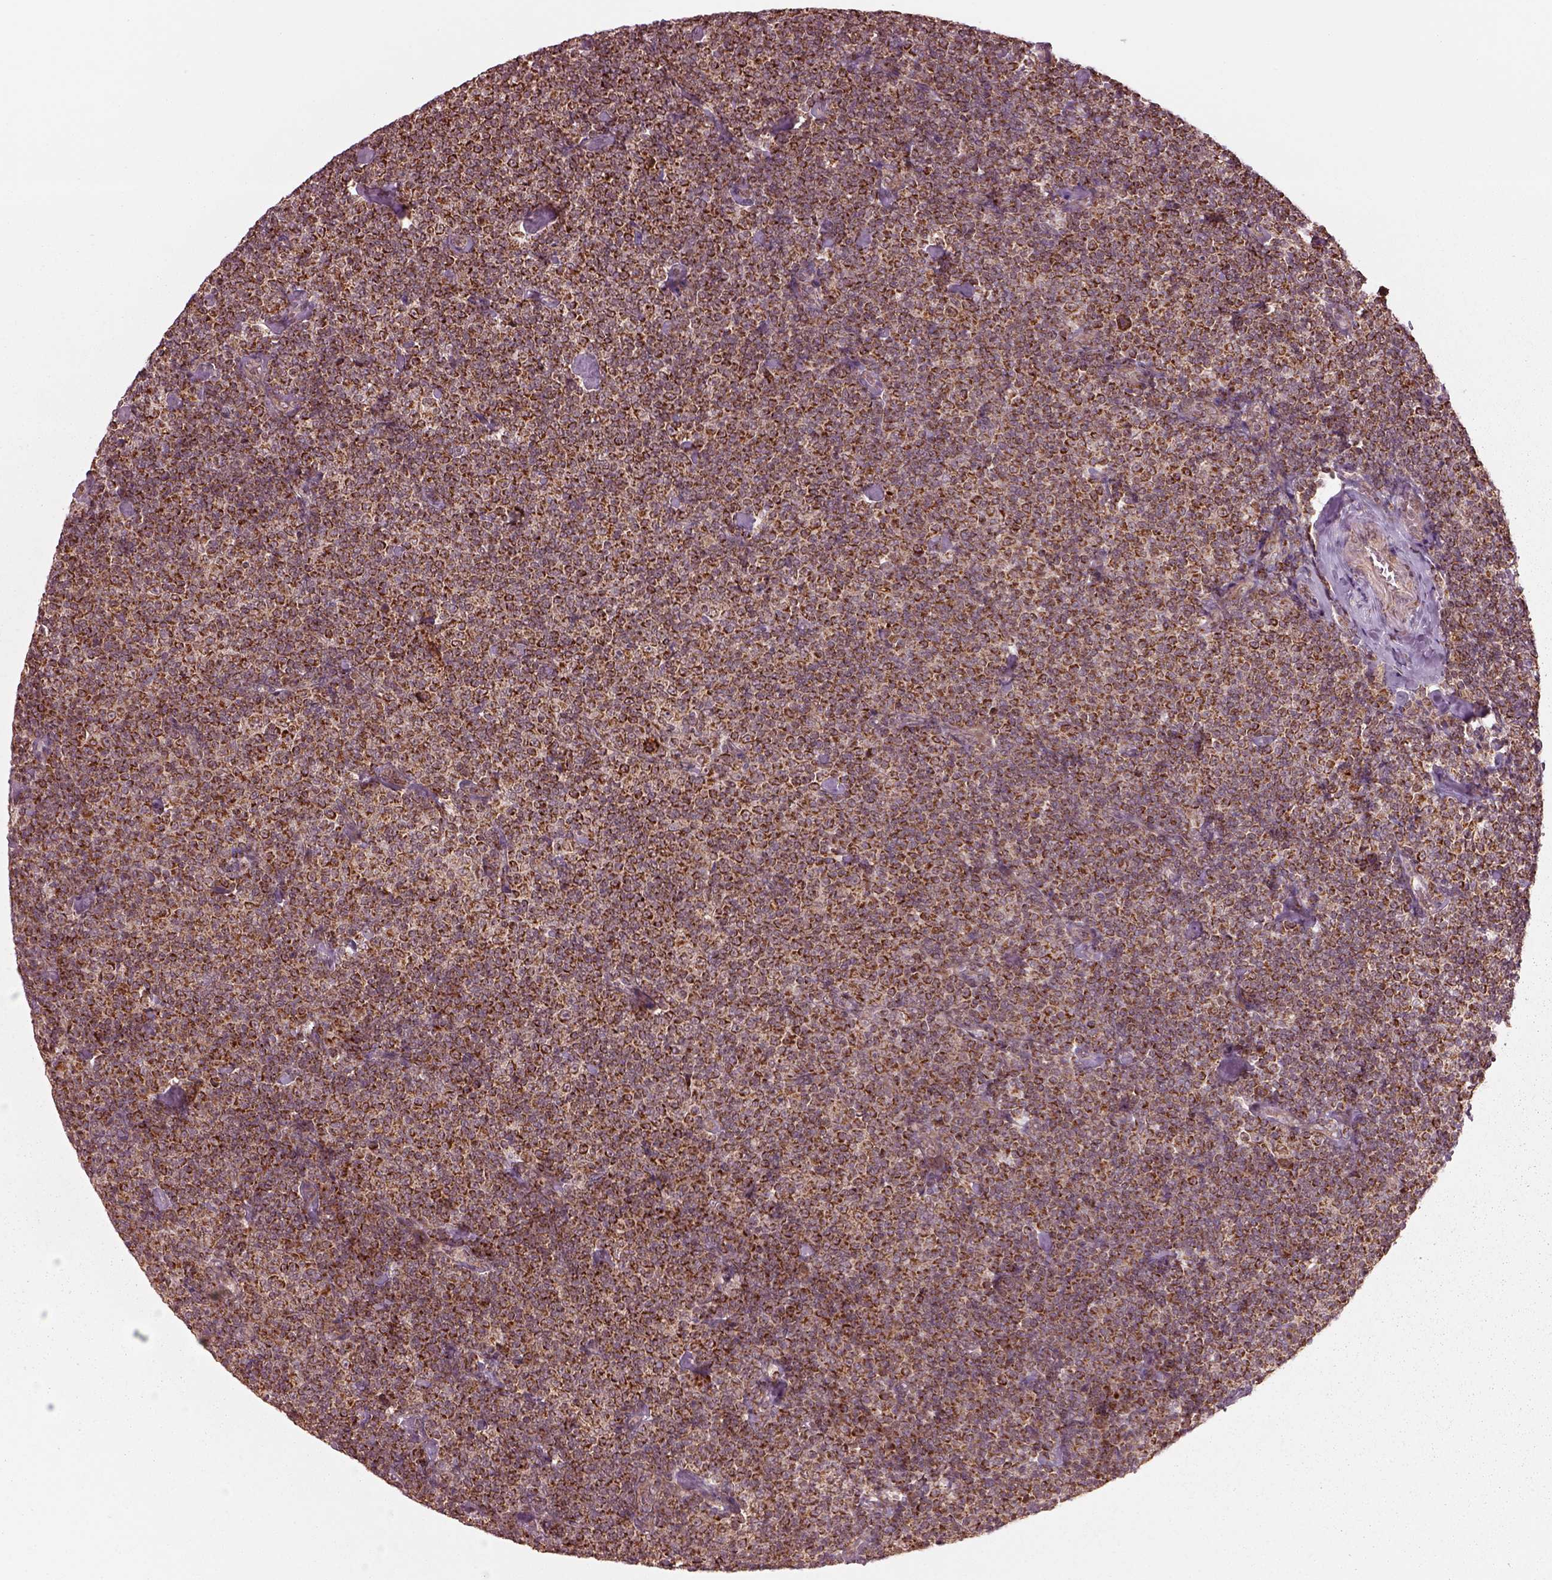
{"staining": {"intensity": "strong", "quantity": ">75%", "location": "cytoplasmic/membranous"}, "tissue": "lymphoma", "cell_type": "Tumor cells", "image_type": "cancer", "snomed": [{"axis": "morphology", "description": "Malignant lymphoma, non-Hodgkin's type, Low grade"}, {"axis": "topography", "description": "Lymph node"}], "caption": "A high amount of strong cytoplasmic/membranous positivity is appreciated in approximately >75% of tumor cells in malignant lymphoma, non-Hodgkin's type (low-grade) tissue.", "gene": "SEL1L3", "patient": {"sex": "male", "age": 81}}